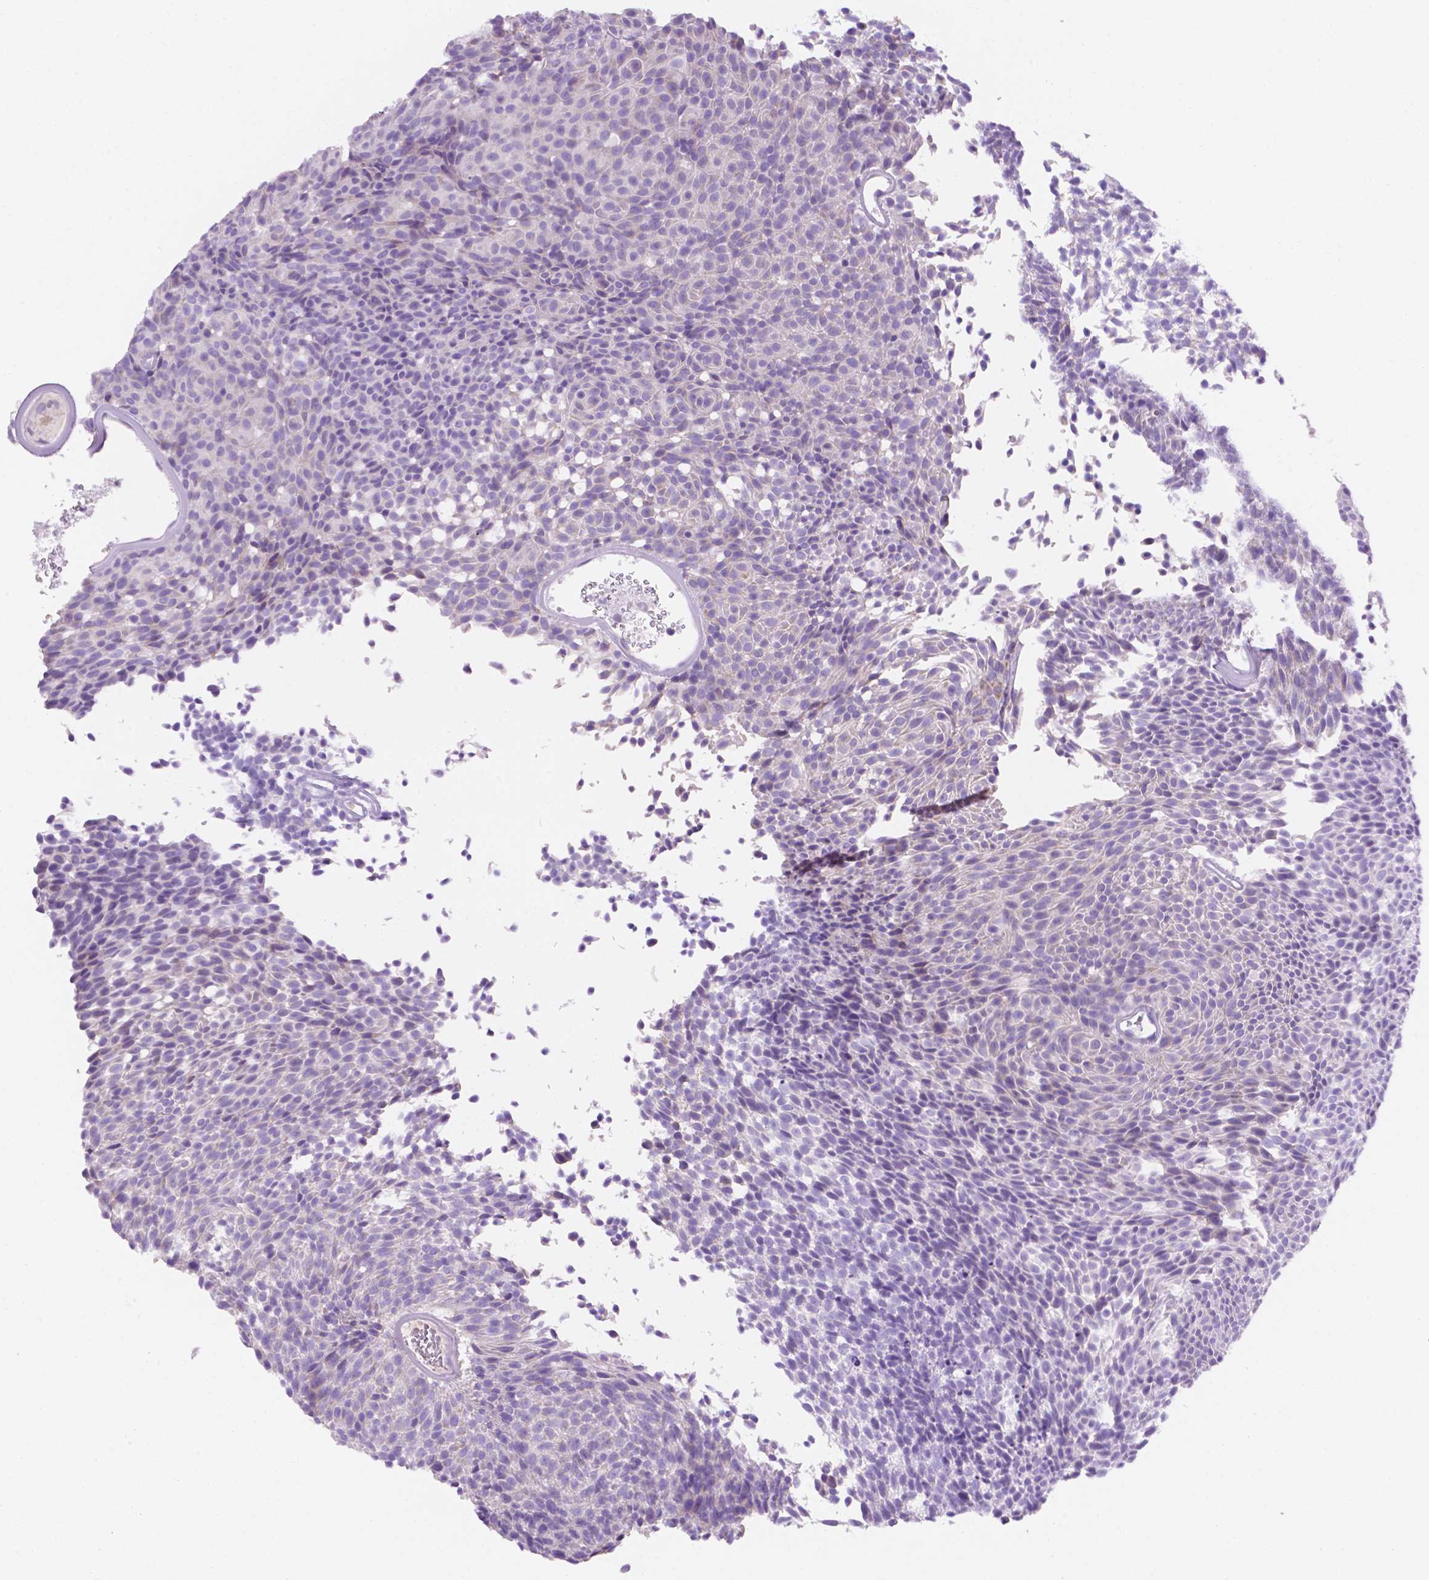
{"staining": {"intensity": "negative", "quantity": "none", "location": "none"}, "tissue": "urothelial cancer", "cell_type": "Tumor cells", "image_type": "cancer", "snomed": [{"axis": "morphology", "description": "Urothelial carcinoma, Low grade"}, {"axis": "topography", "description": "Urinary bladder"}], "caption": "An image of low-grade urothelial carcinoma stained for a protein shows no brown staining in tumor cells. Nuclei are stained in blue.", "gene": "CEACAM7", "patient": {"sex": "male", "age": 77}}